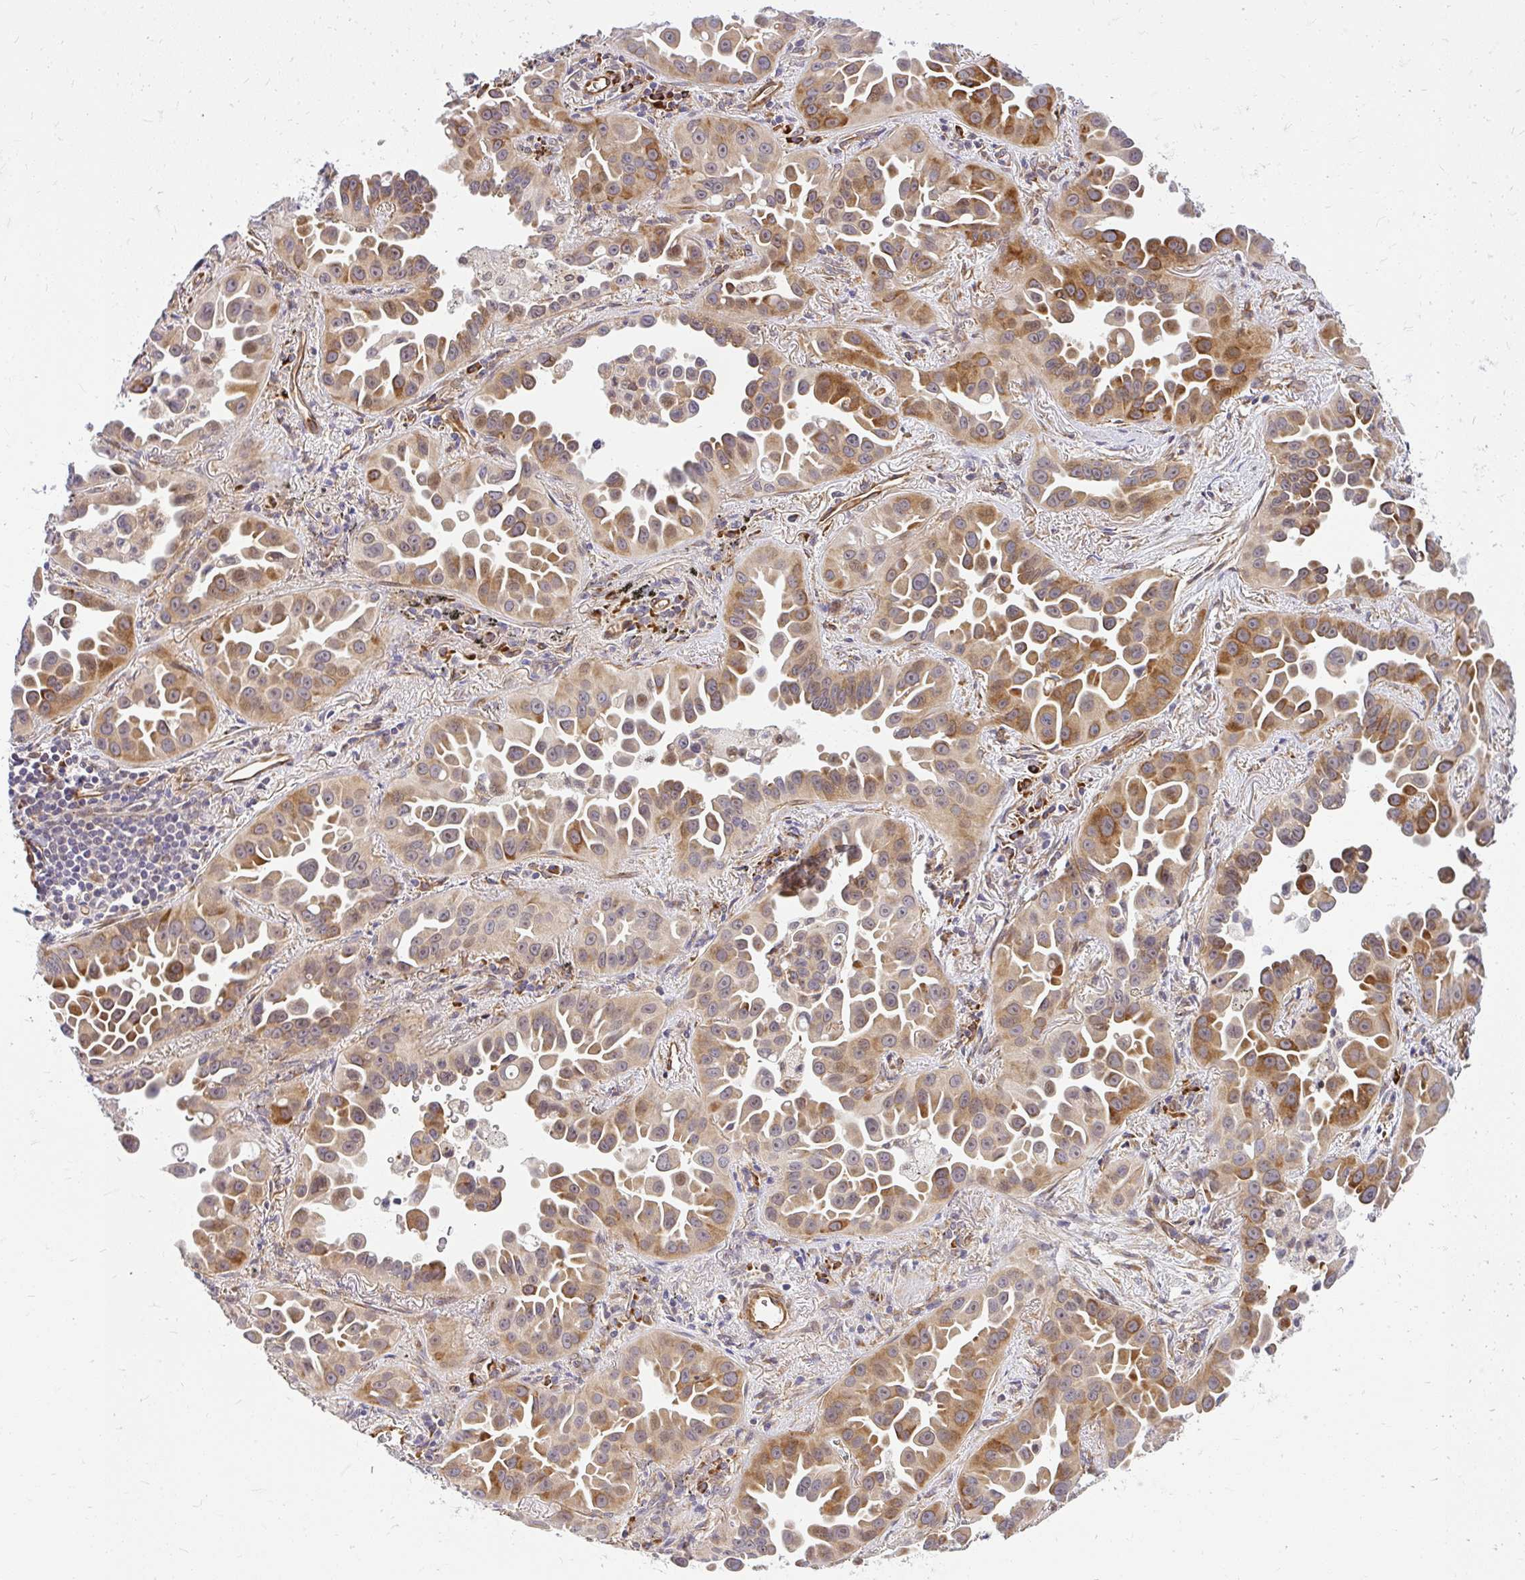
{"staining": {"intensity": "moderate", "quantity": "25%-75%", "location": "cytoplasmic/membranous"}, "tissue": "lung cancer", "cell_type": "Tumor cells", "image_type": "cancer", "snomed": [{"axis": "morphology", "description": "Adenocarcinoma, NOS"}, {"axis": "topography", "description": "Lung"}], "caption": "Lung cancer stained for a protein shows moderate cytoplasmic/membranous positivity in tumor cells.", "gene": "RSKR", "patient": {"sex": "male", "age": 68}}